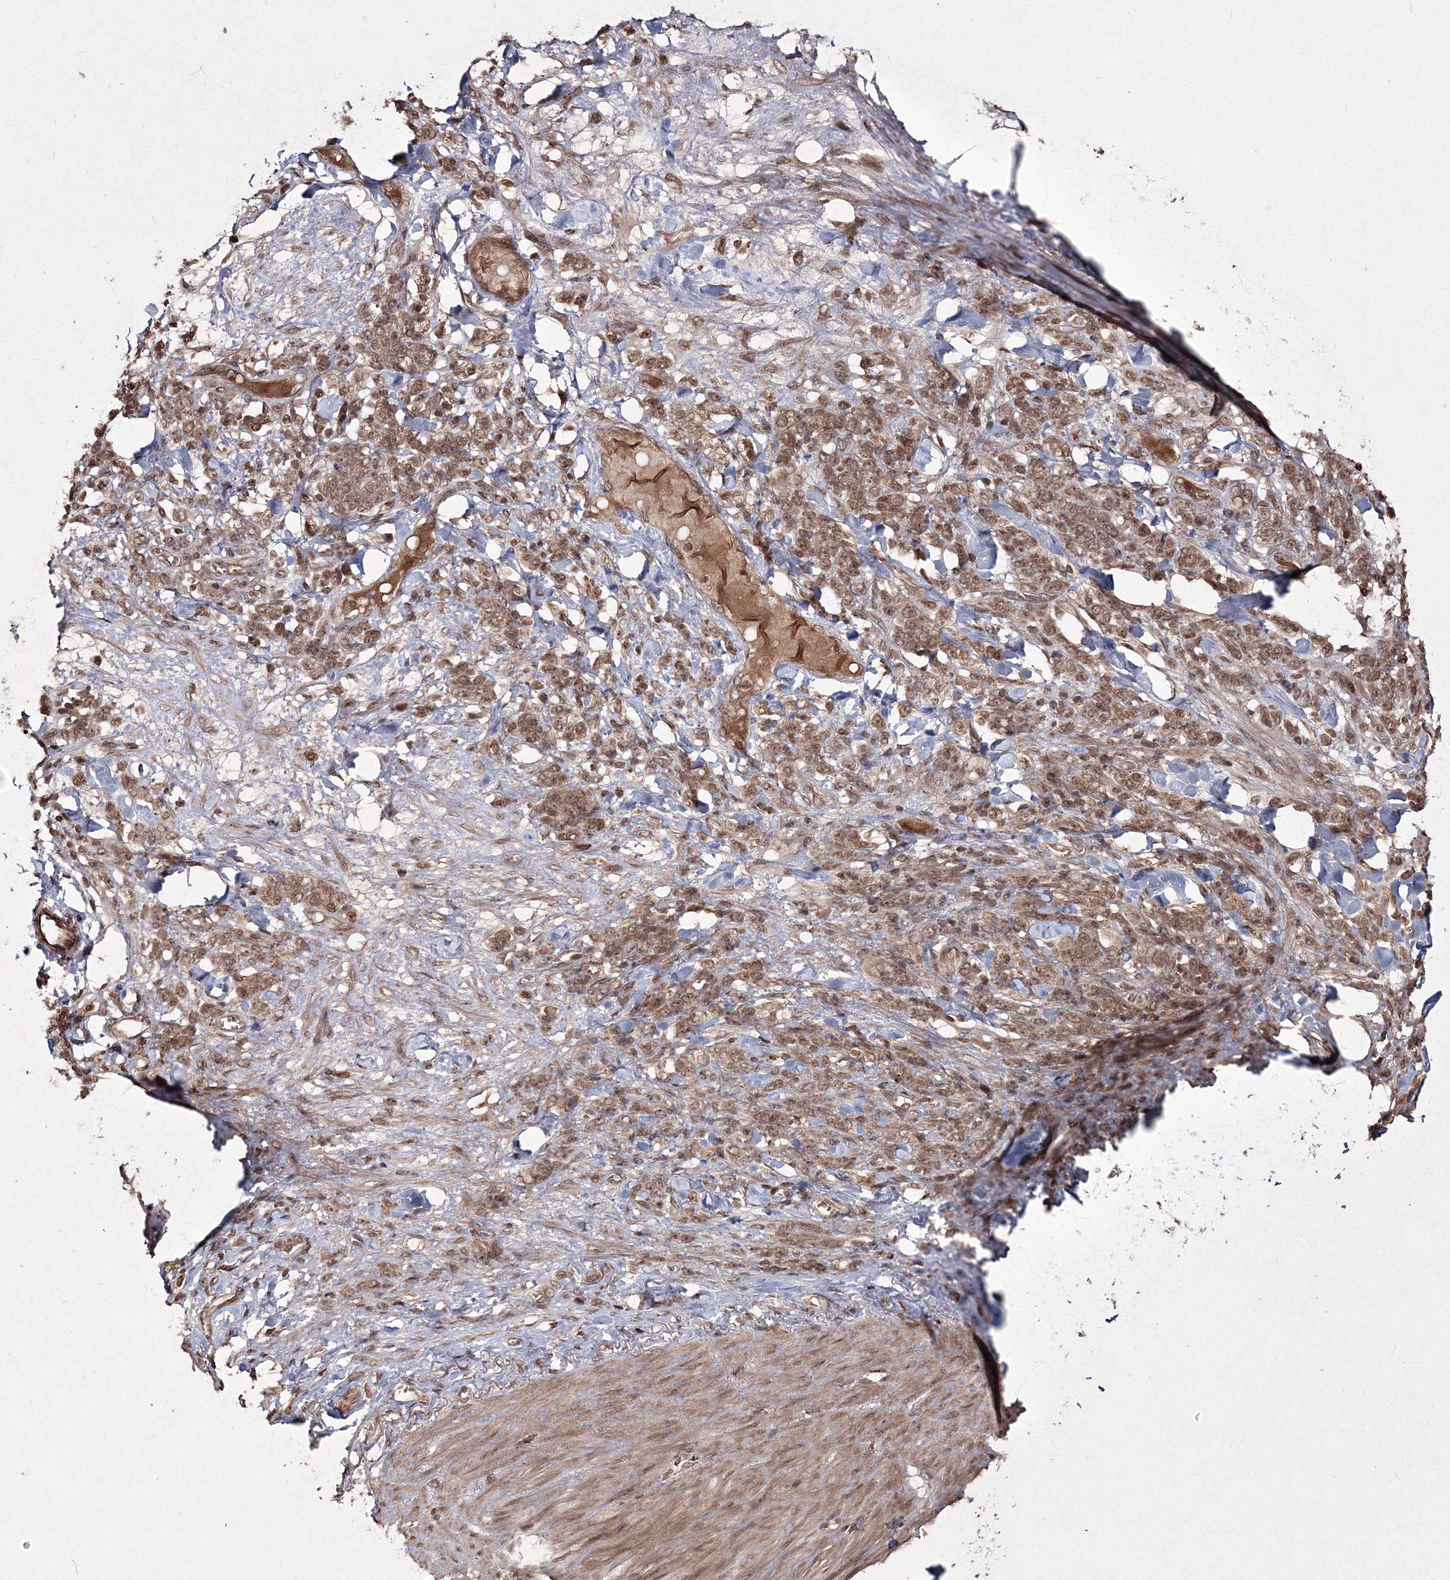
{"staining": {"intensity": "moderate", "quantity": ">75%", "location": "cytoplasmic/membranous,nuclear"}, "tissue": "stomach cancer", "cell_type": "Tumor cells", "image_type": "cancer", "snomed": [{"axis": "morphology", "description": "Normal tissue, NOS"}, {"axis": "morphology", "description": "Adenocarcinoma, NOS"}, {"axis": "topography", "description": "Stomach"}], "caption": "Moderate cytoplasmic/membranous and nuclear protein expression is identified in approximately >75% of tumor cells in stomach adenocarcinoma.", "gene": "PEX13", "patient": {"sex": "male", "age": 82}}